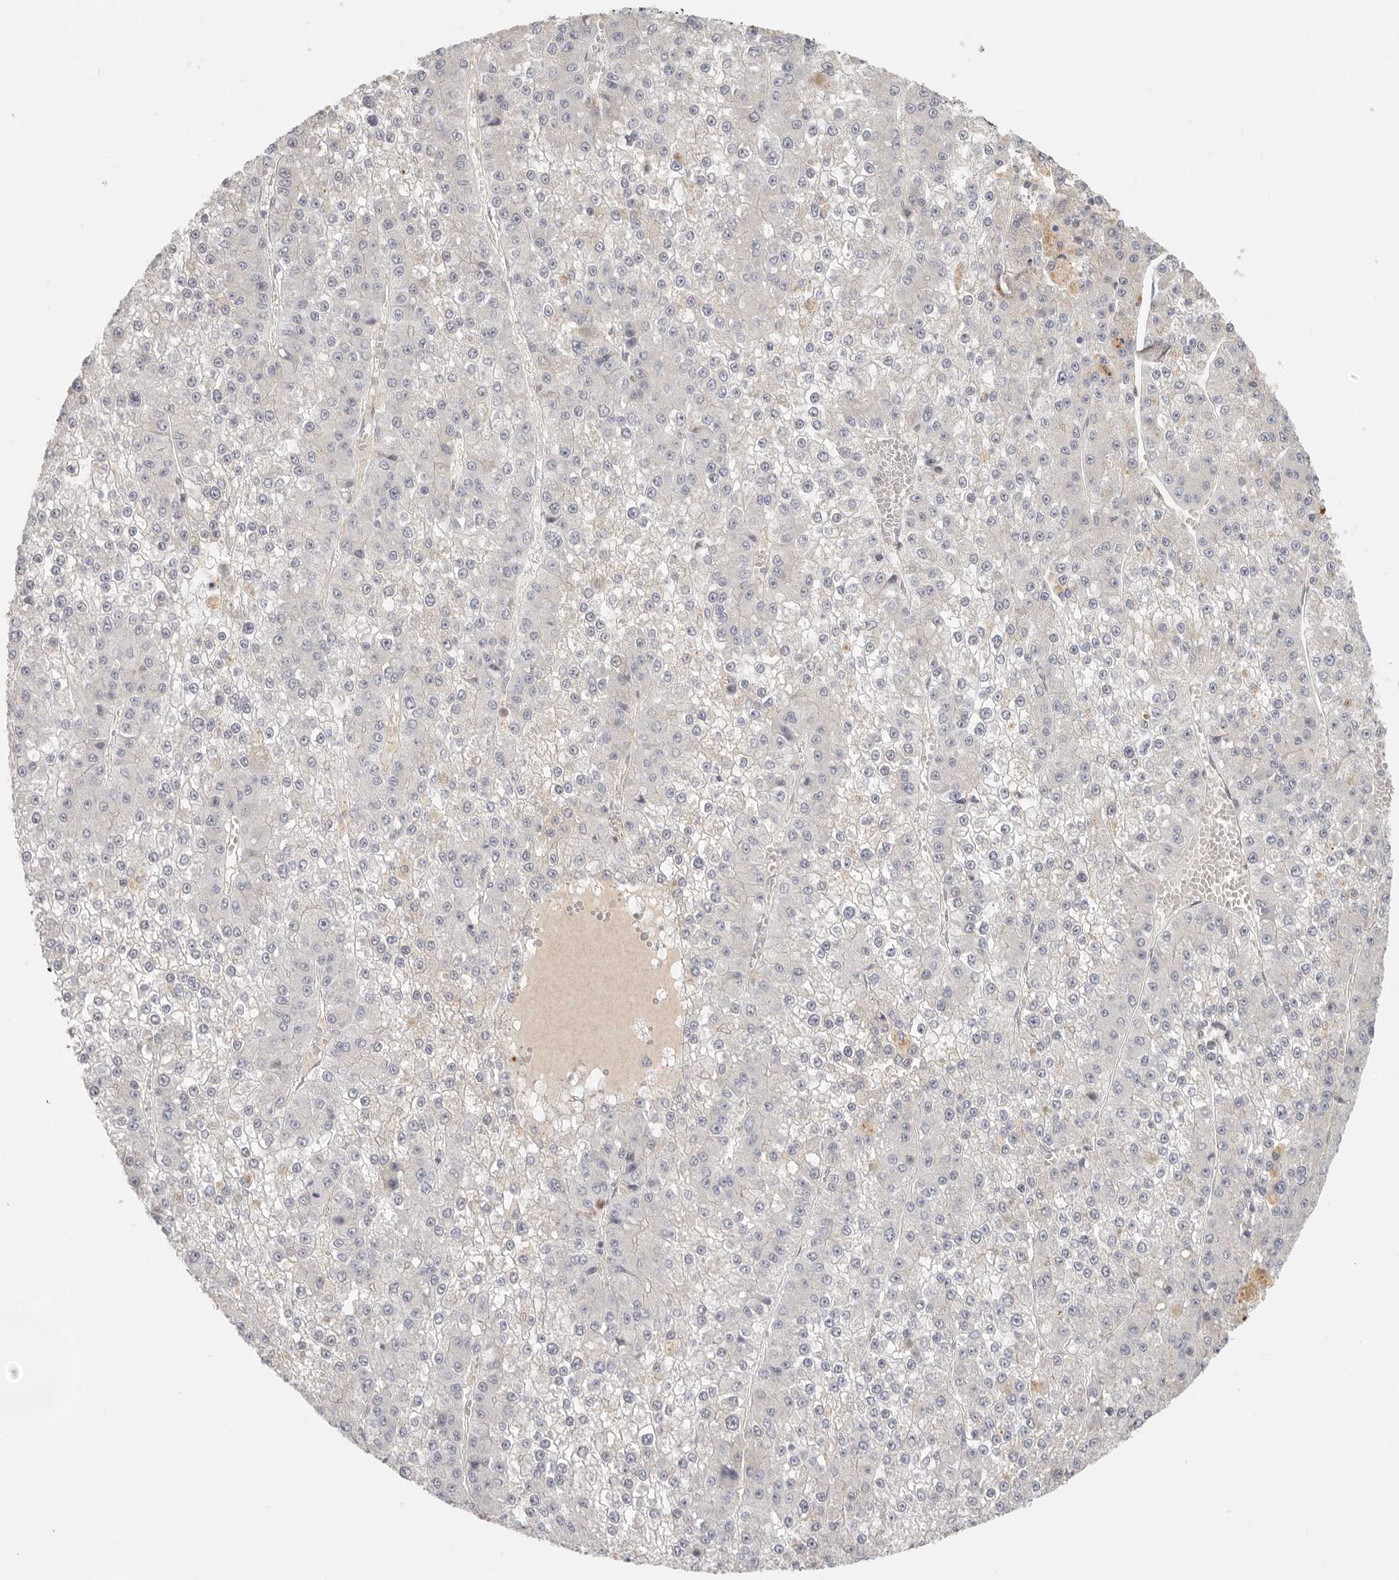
{"staining": {"intensity": "negative", "quantity": "none", "location": "none"}, "tissue": "liver cancer", "cell_type": "Tumor cells", "image_type": "cancer", "snomed": [{"axis": "morphology", "description": "Carcinoma, Hepatocellular, NOS"}, {"axis": "topography", "description": "Liver"}], "caption": "Human hepatocellular carcinoma (liver) stained for a protein using immunohistochemistry (IHC) demonstrates no expression in tumor cells.", "gene": "ANXA9", "patient": {"sex": "female", "age": 73}}